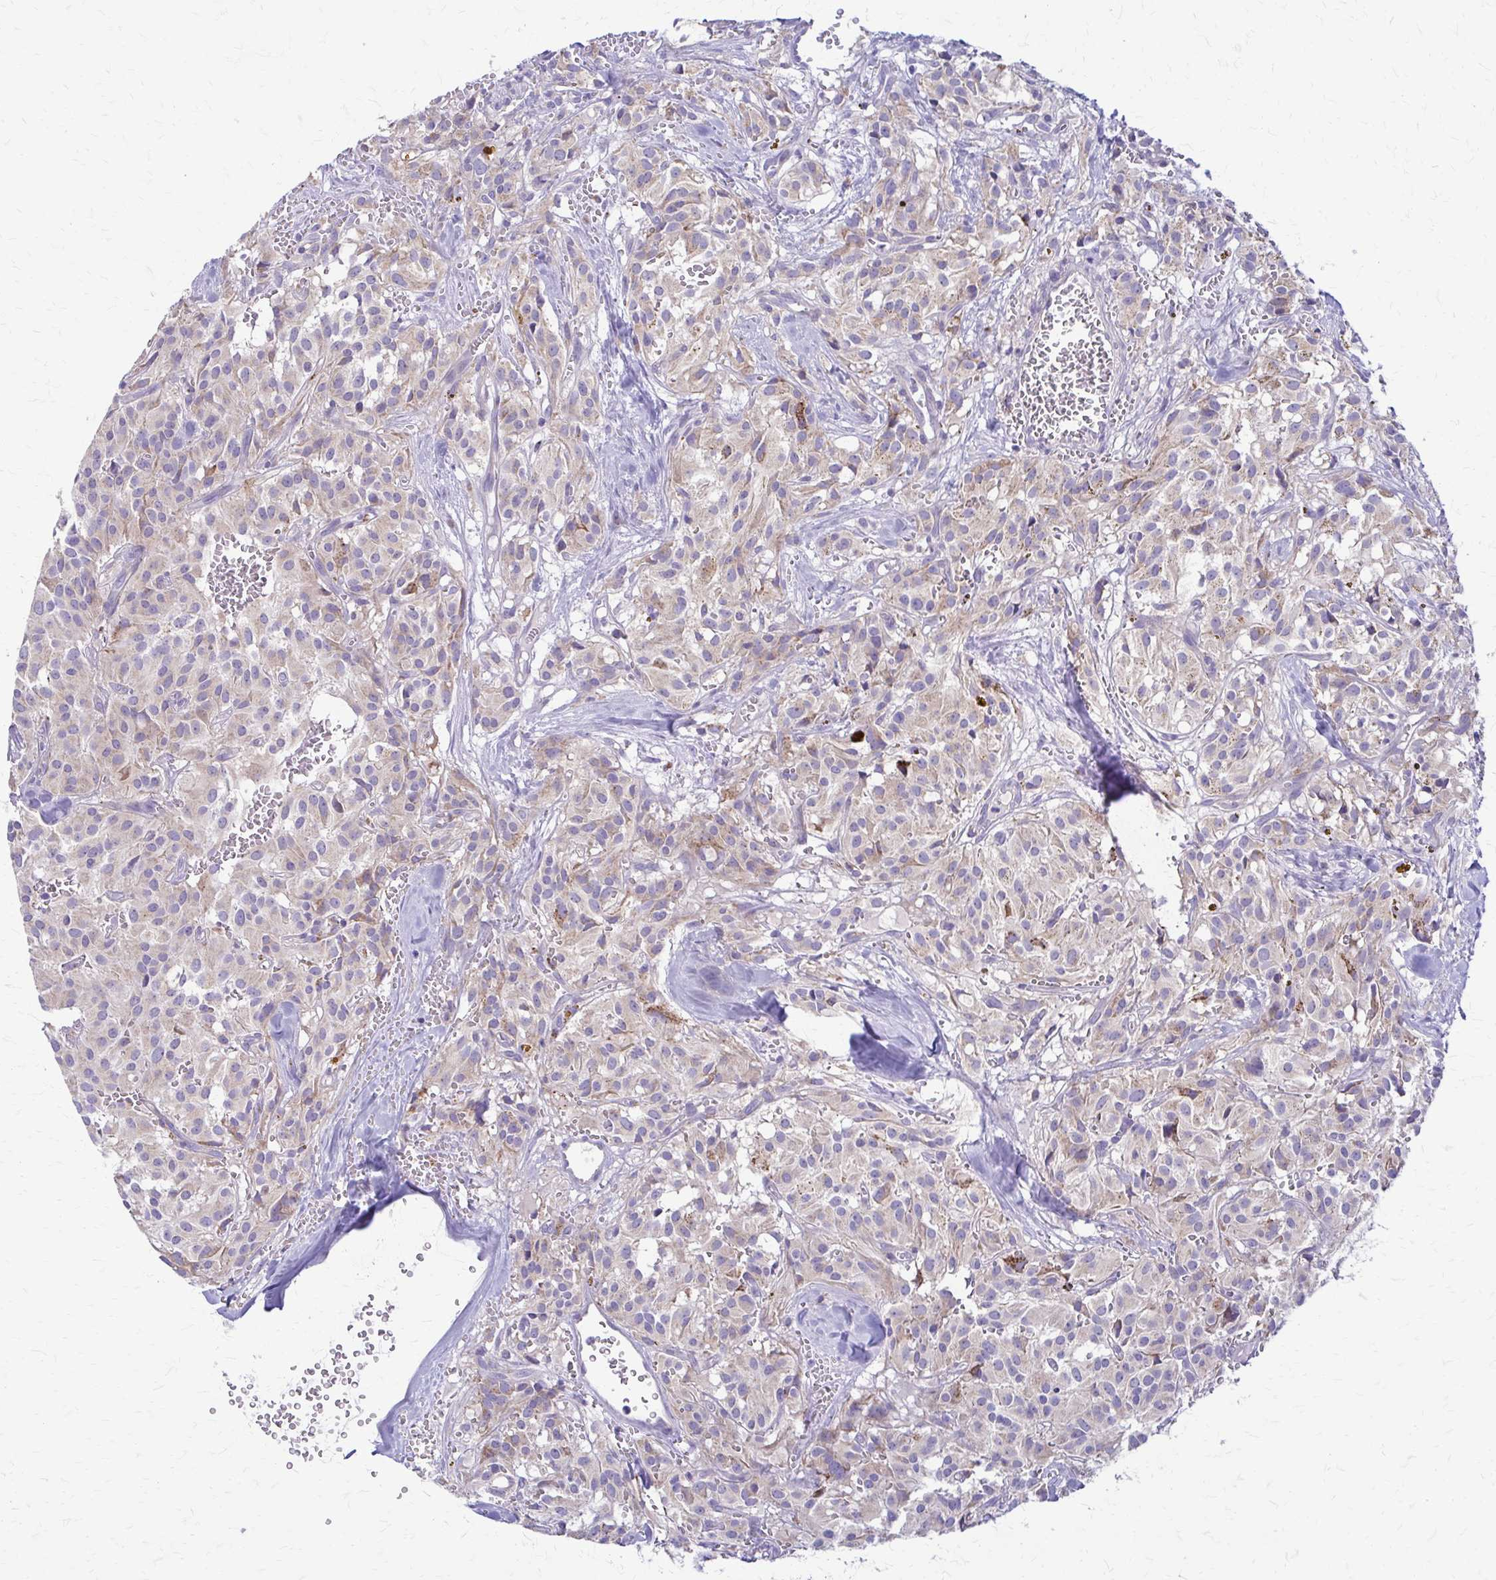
{"staining": {"intensity": "weak", "quantity": "<25%", "location": "cytoplasmic/membranous"}, "tissue": "glioma", "cell_type": "Tumor cells", "image_type": "cancer", "snomed": [{"axis": "morphology", "description": "Glioma, malignant, Low grade"}, {"axis": "topography", "description": "Brain"}], "caption": "There is no significant positivity in tumor cells of malignant glioma (low-grade).", "gene": "SAMD13", "patient": {"sex": "male", "age": 42}}